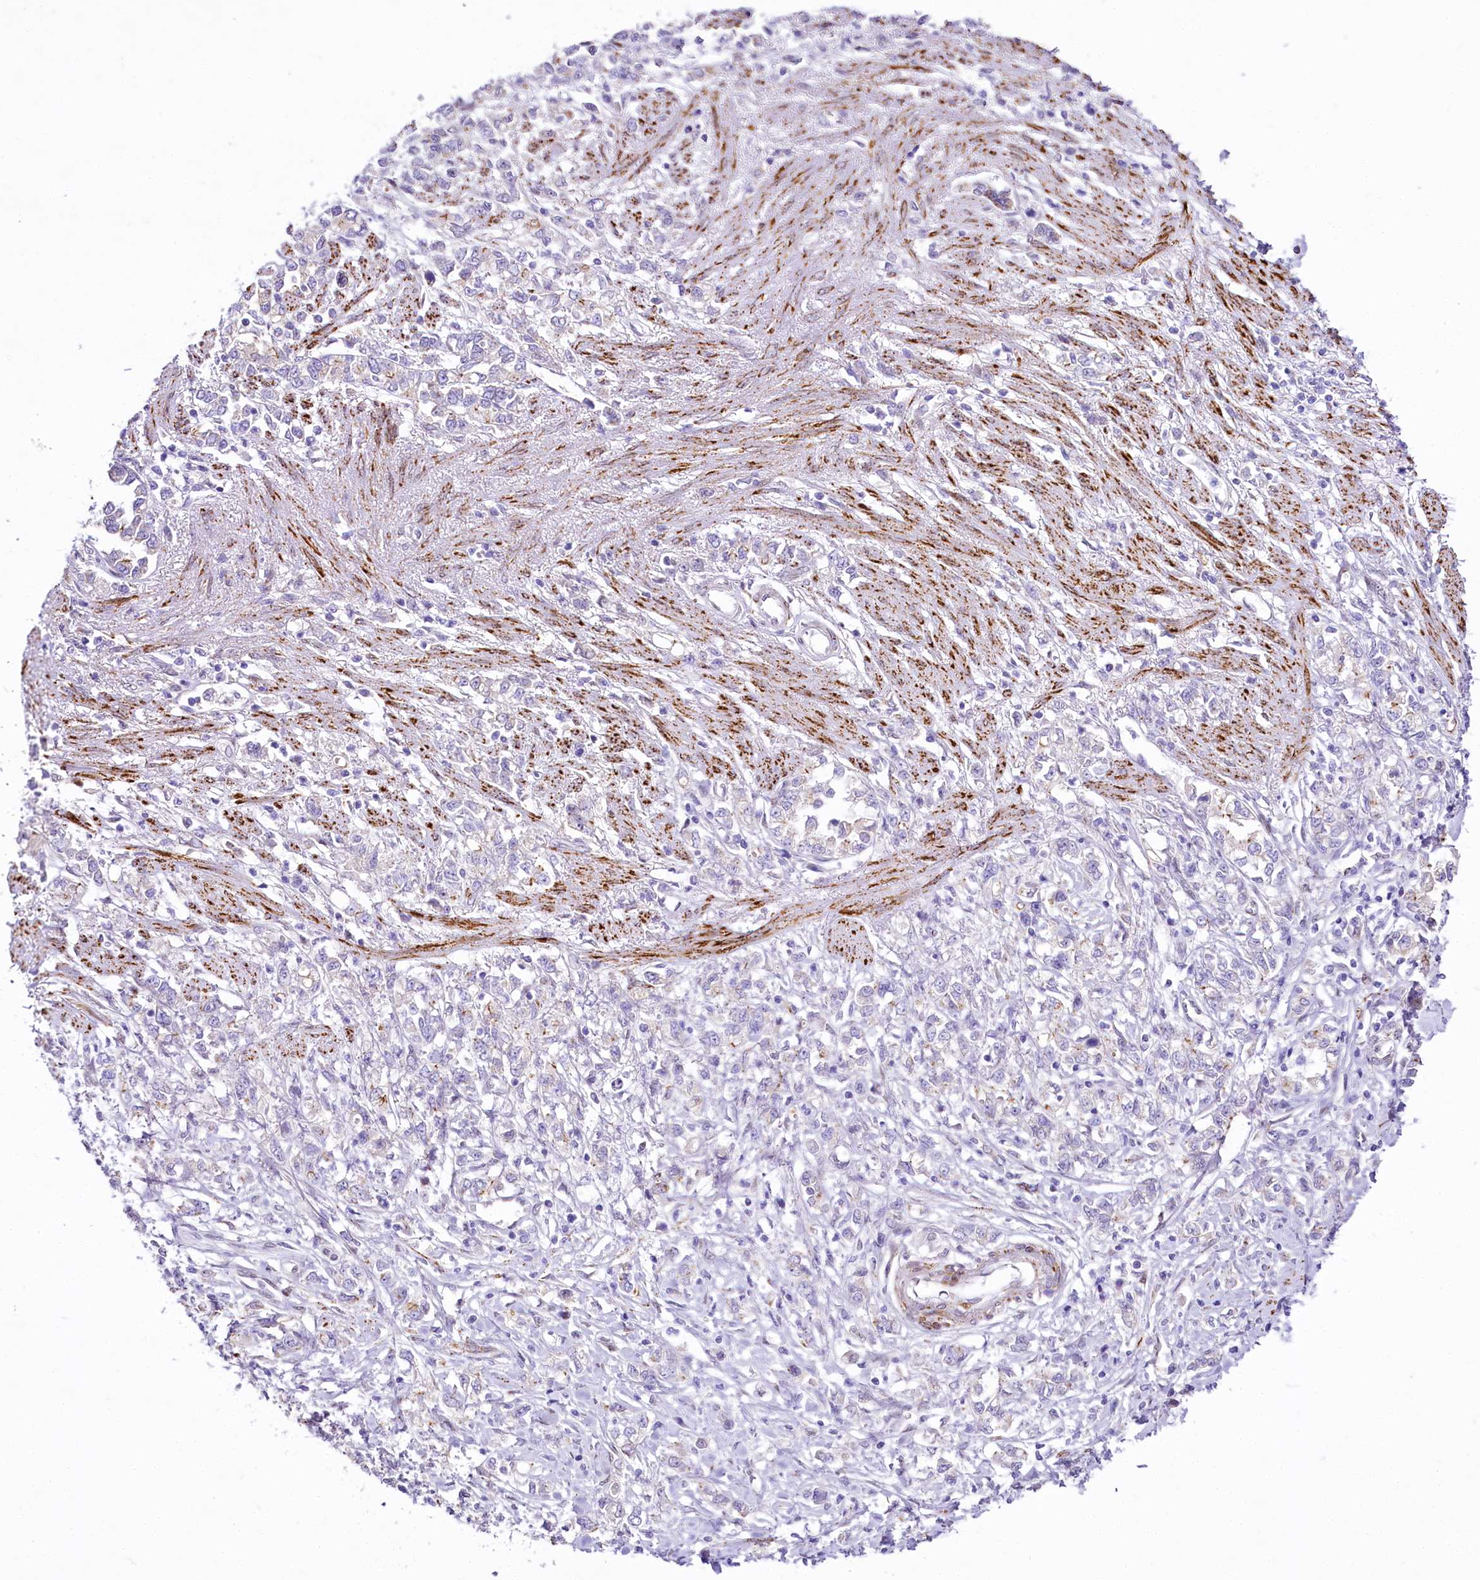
{"staining": {"intensity": "negative", "quantity": "none", "location": "none"}, "tissue": "stomach cancer", "cell_type": "Tumor cells", "image_type": "cancer", "snomed": [{"axis": "morphology", "description": "Adenocarcinoma, NOS"}, {"axis": "topography", "description": "Stomach"}], "caption": "High magnification brightfield microscopy of stomach adenocarcinoma stained with DAB (3,3'-diaminobenzidine) (brown) and counterstained with hematoxylin (blue): tumor cells show no significant positivity. Brightfield microscopy of immunohistochemistry (IHC) stained with DAB (3,3'-diaminobenzidine) (brown) and hematoxylin (blue), captured at high magnification.", "gene": "PPIP5K2", "patient": {"sex": "female", "age": 76}}